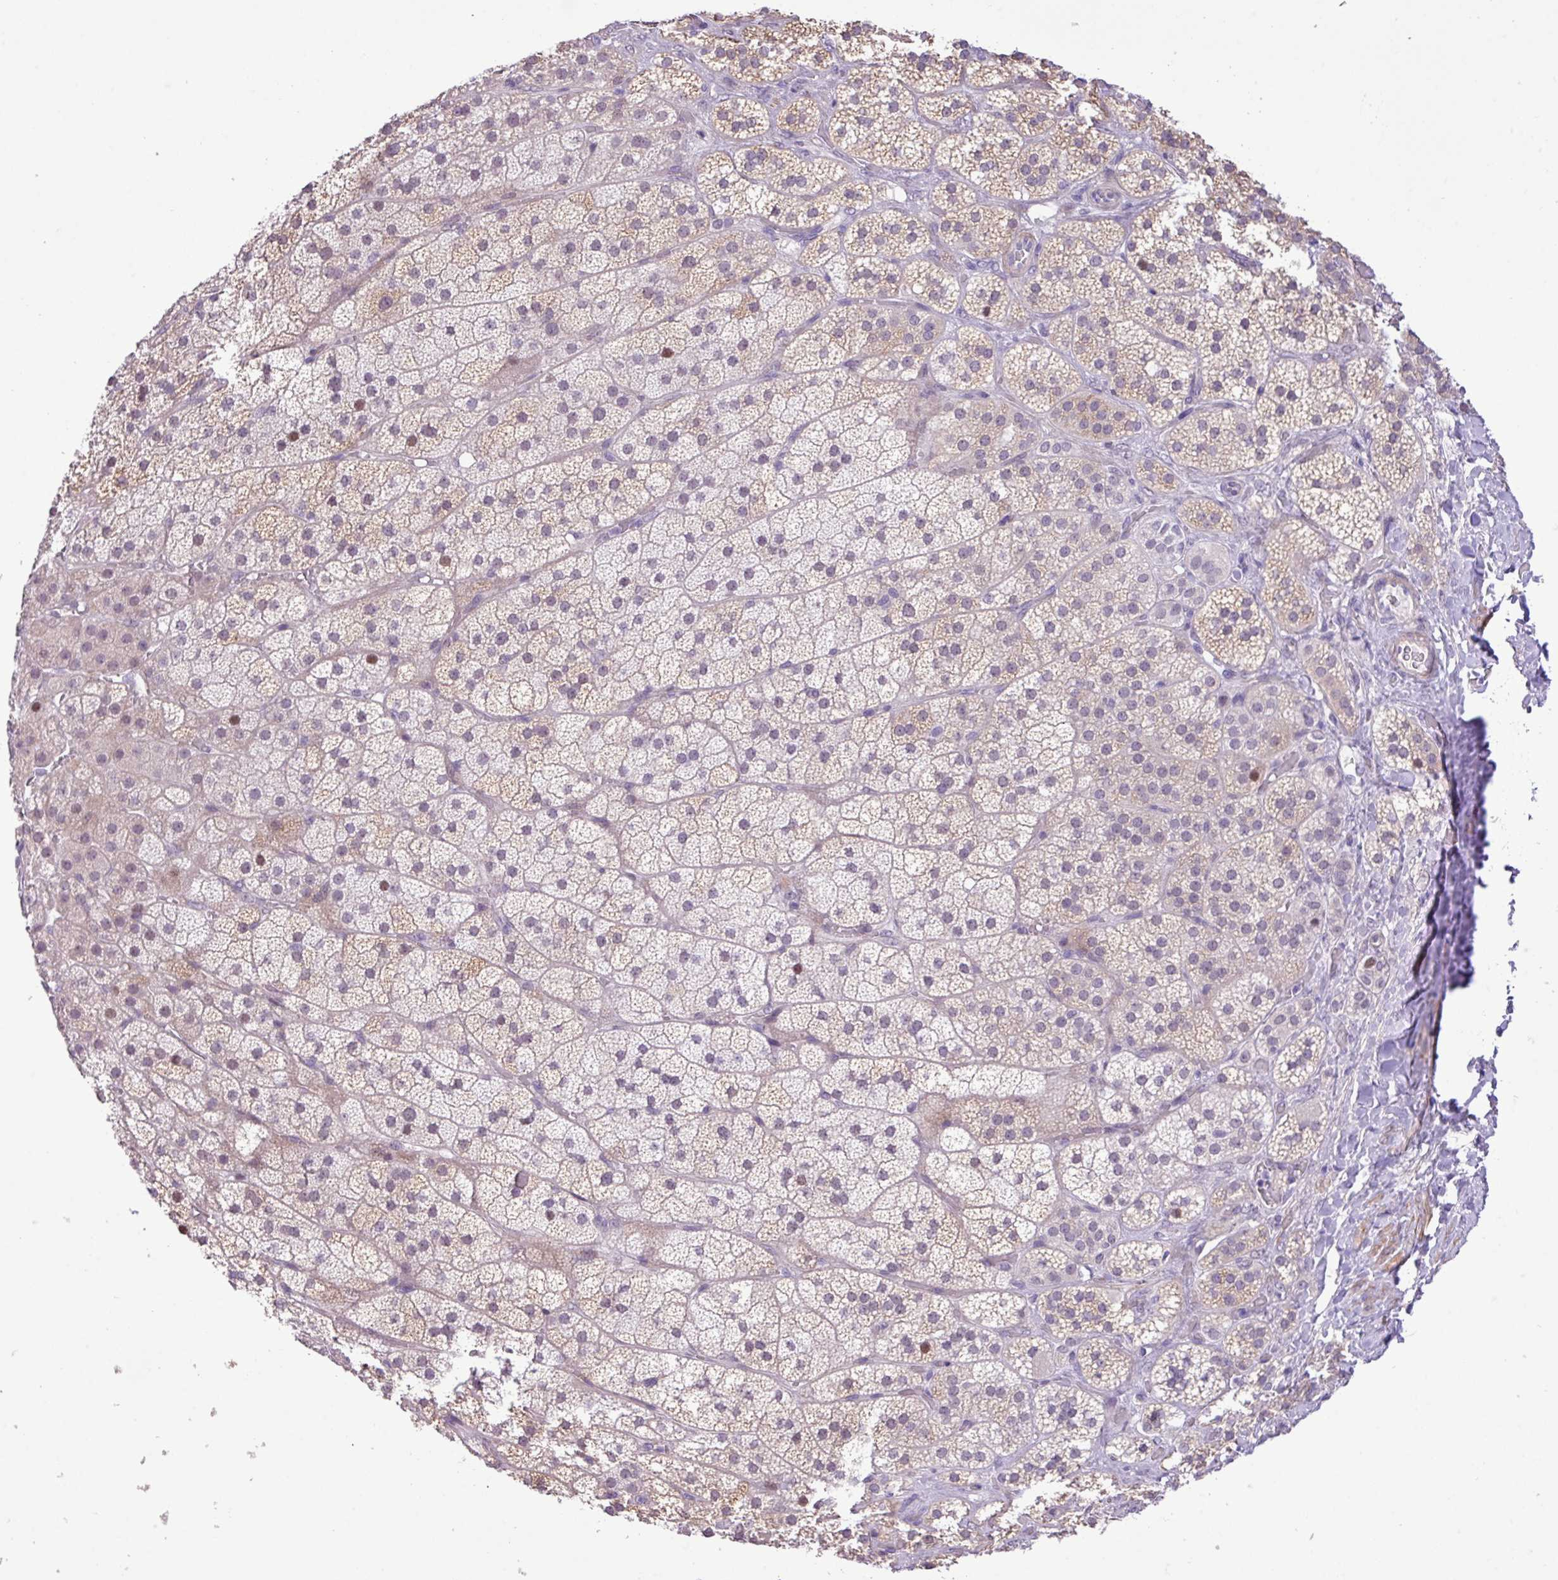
{"staining": {"intensity": "moderate", "quantity": "<25%", "location": "cytoplasmic/membranous,nuclear"}, "tissue": "adrenal gland", "cell_type": "Glandular cells", "image_type": "normal", "snomed": [{"axis": "morphology", "description": "Normal tissue, NOS"}, {"axis": "topography", "description": "Adrenal gland"}], "caption": "Normal adrenal gland demonstrates moderate cytoplasmic/membranous,nuclear positivity in approximately <25% of glandular cells (DAB (3,3'-diaminobenzidine) IHC, brown staining for protein, blue staining for nuclei)..", "gene": "YLPM1", "patient": {"sex": "male", "age": 57}}